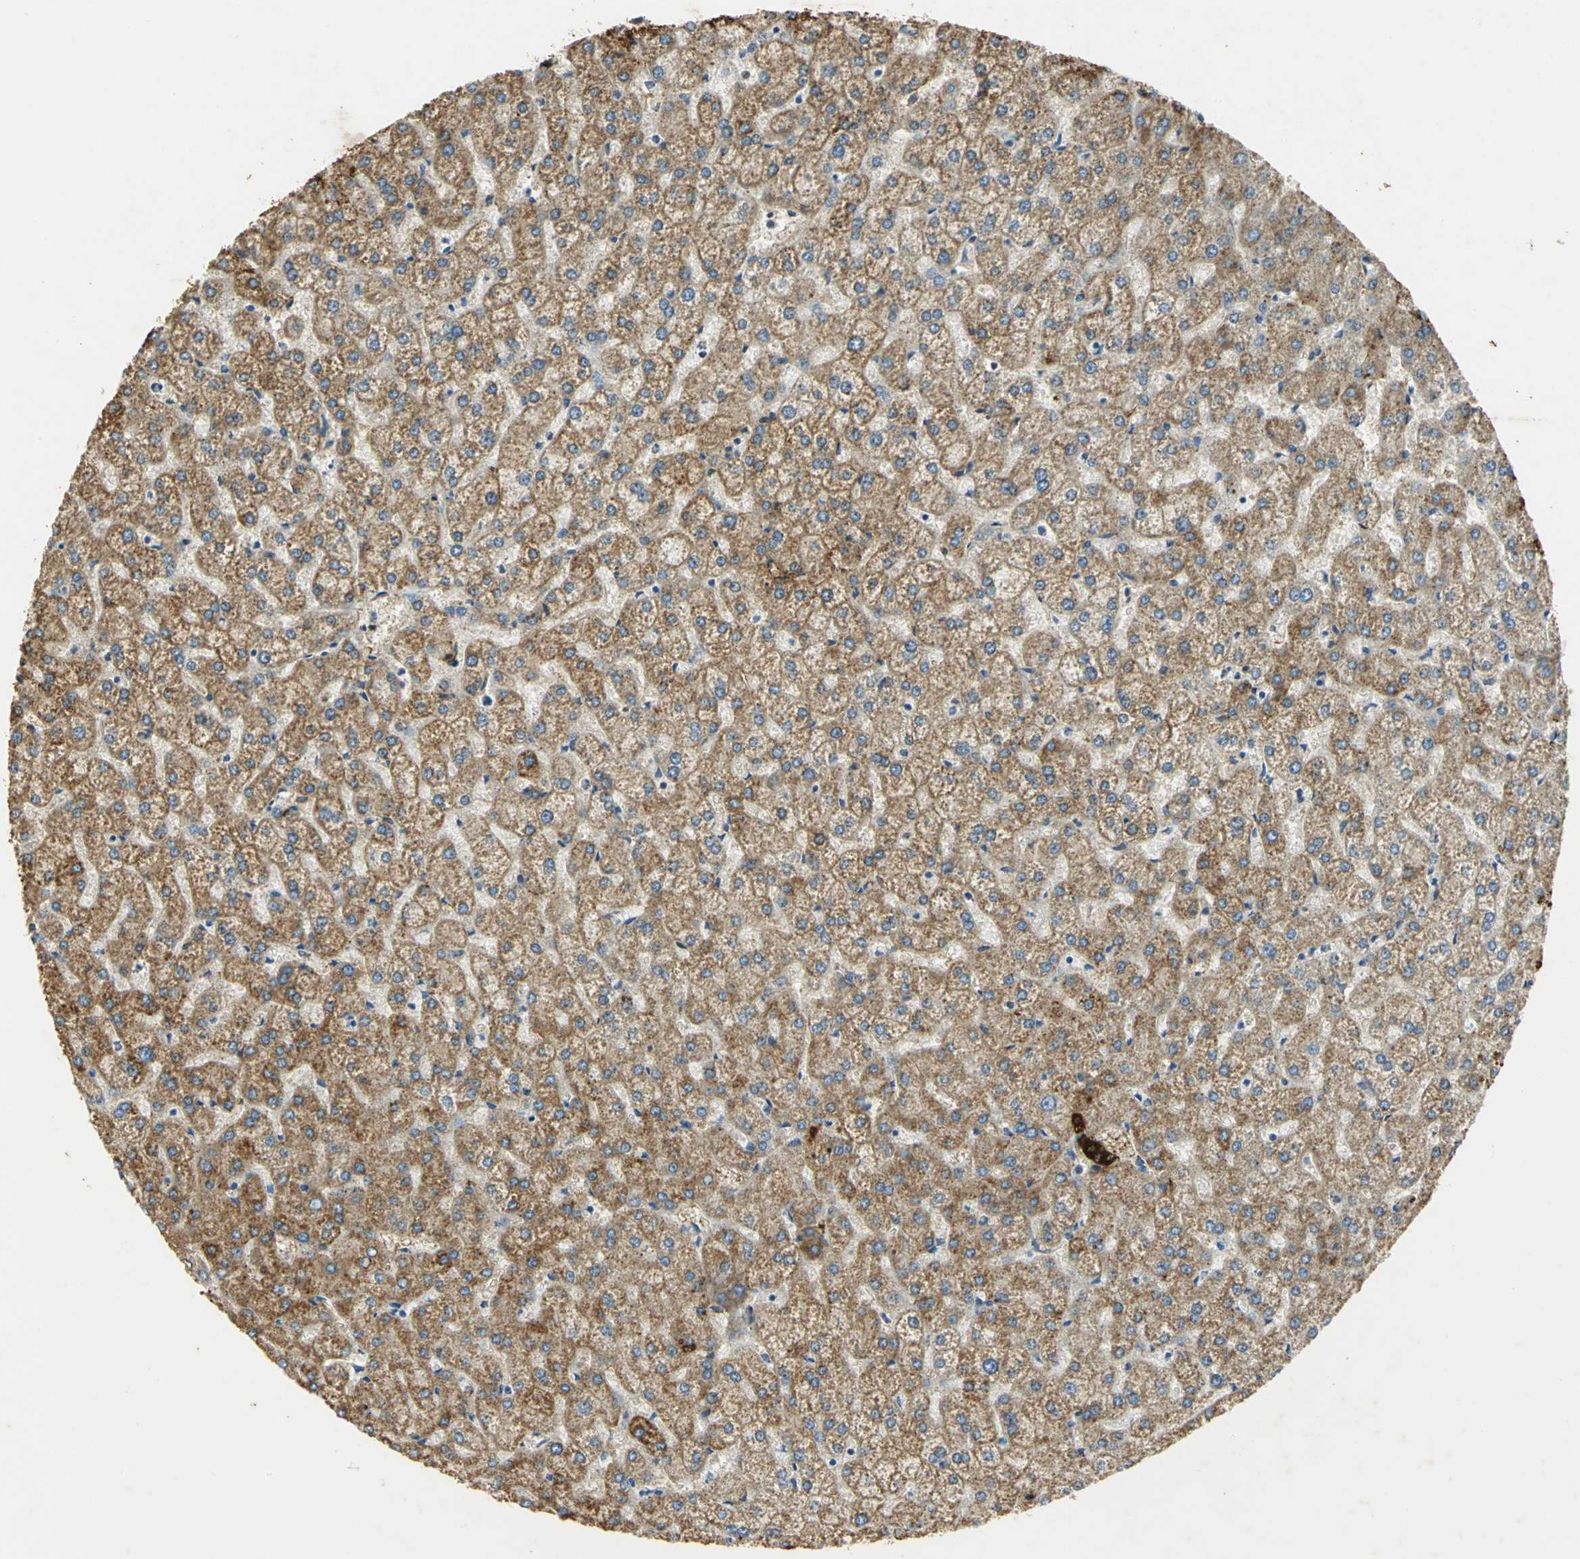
{"staining": {"intensity": "negative", "quantity": "none", "location": "none"}, "tissue": "liver", "cell_type": "Cholangiocytes", "image_type": "normal", "snomed": [{"axis": "morphology", "description": "Normal tissue, NOS"}, {"axis": "topography", "description": "Liver"}], "caption": "Liver stained for a protein using immunohistochemistry (IHC) exhibits no positivity cholangiocytes.", "gene": "ANXA4", "patient": {"sex": "female", "age": 32}}